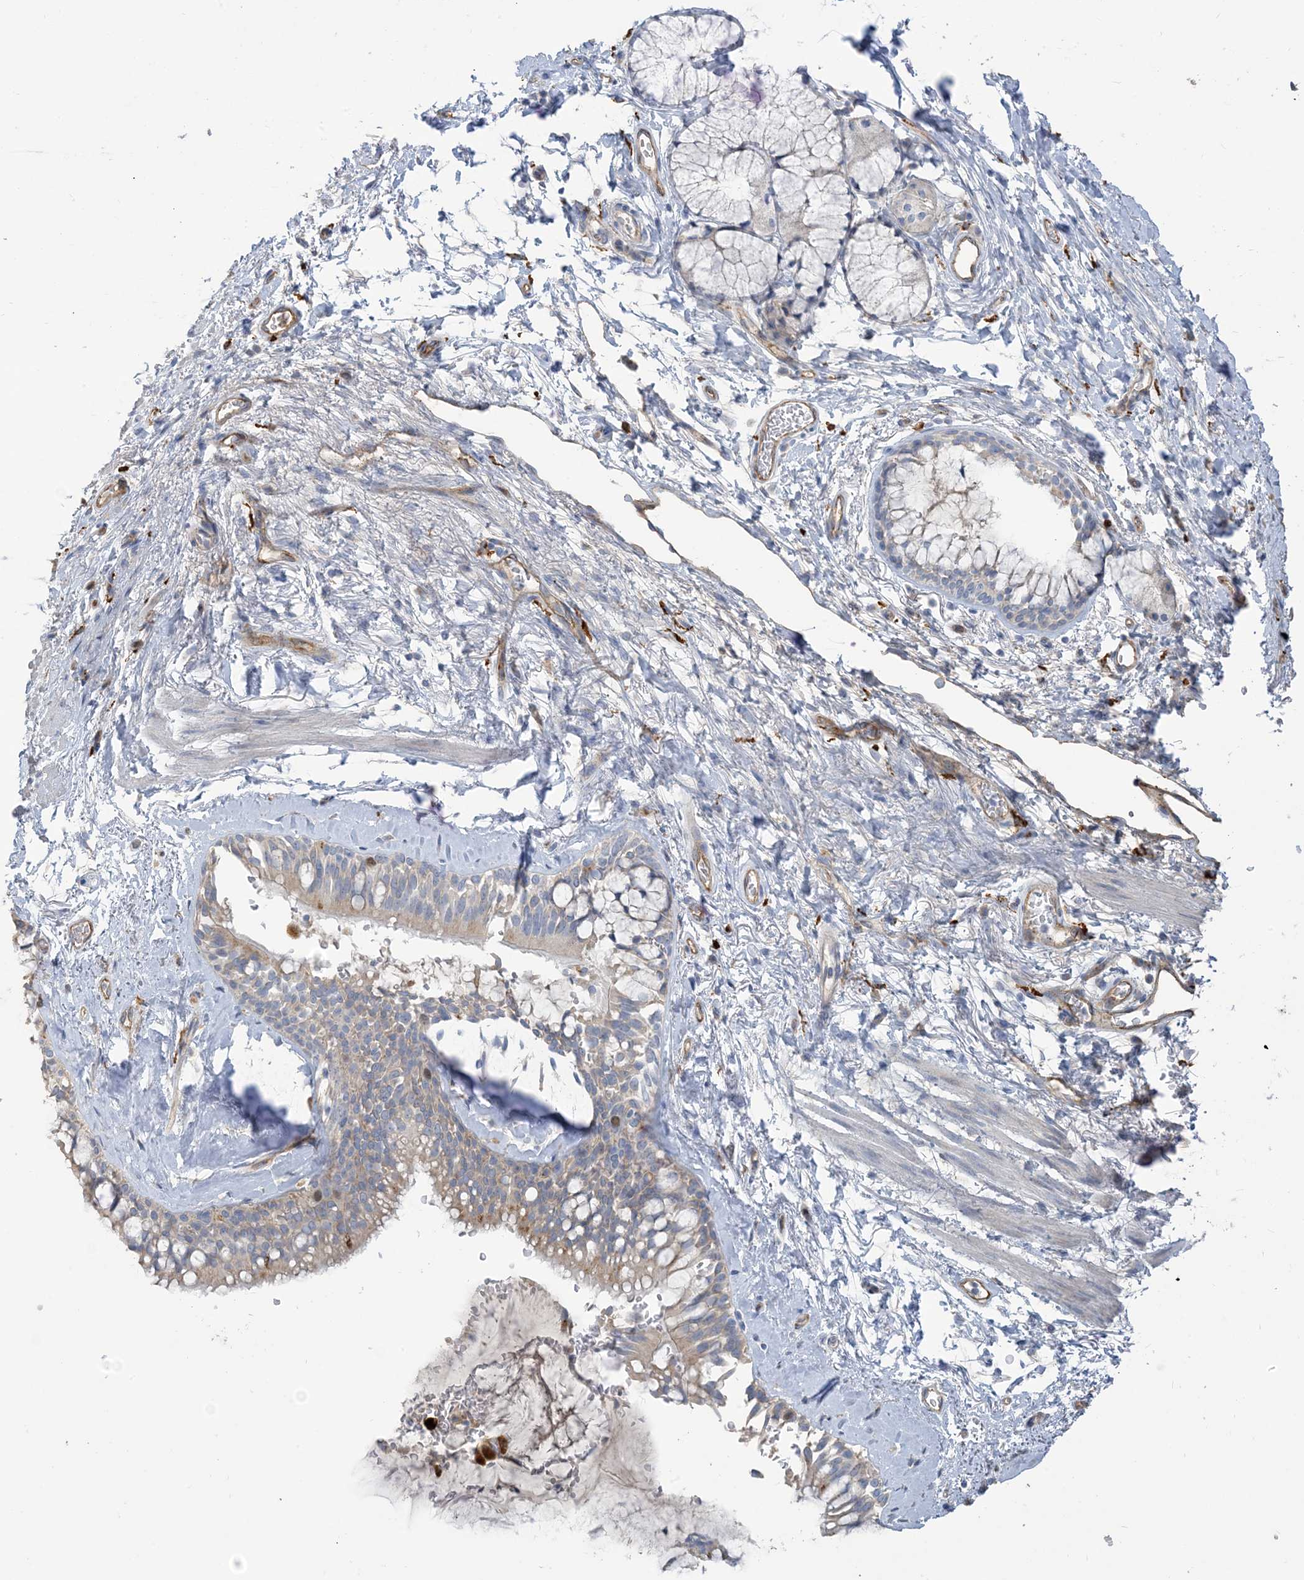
{"staining": {"intensity": "weak", "quantity": "<25%", "location": "cytoplasmic/membranous"}, "tissue": "bronchus", "cell_type": "Respiratory epithelial cells", "image_type": "normal", "snomed": [{"axis": "morphology", "description": "Normal tissue, NOS"}, {"axis": "morphology", "description": "Inflammation, NOS"}, {"axis": "topography", "description": "Cartilage tissue"}, {"axis": "topography", "description": "Bronchus"}, {"axis": "topography", "description": "Lung"}], "caption": "Bronchus was stained to show a protein in brown. There is no significant positivity in respiratory epithelial cells. The staining was performed using DAB to visualize the protein expression in brown, while the nuclei were stained in blue with hematoxylin (Magnification: 20x).", "gene": "PEAR1", "patient": {"sex": "female", "age": 64}}